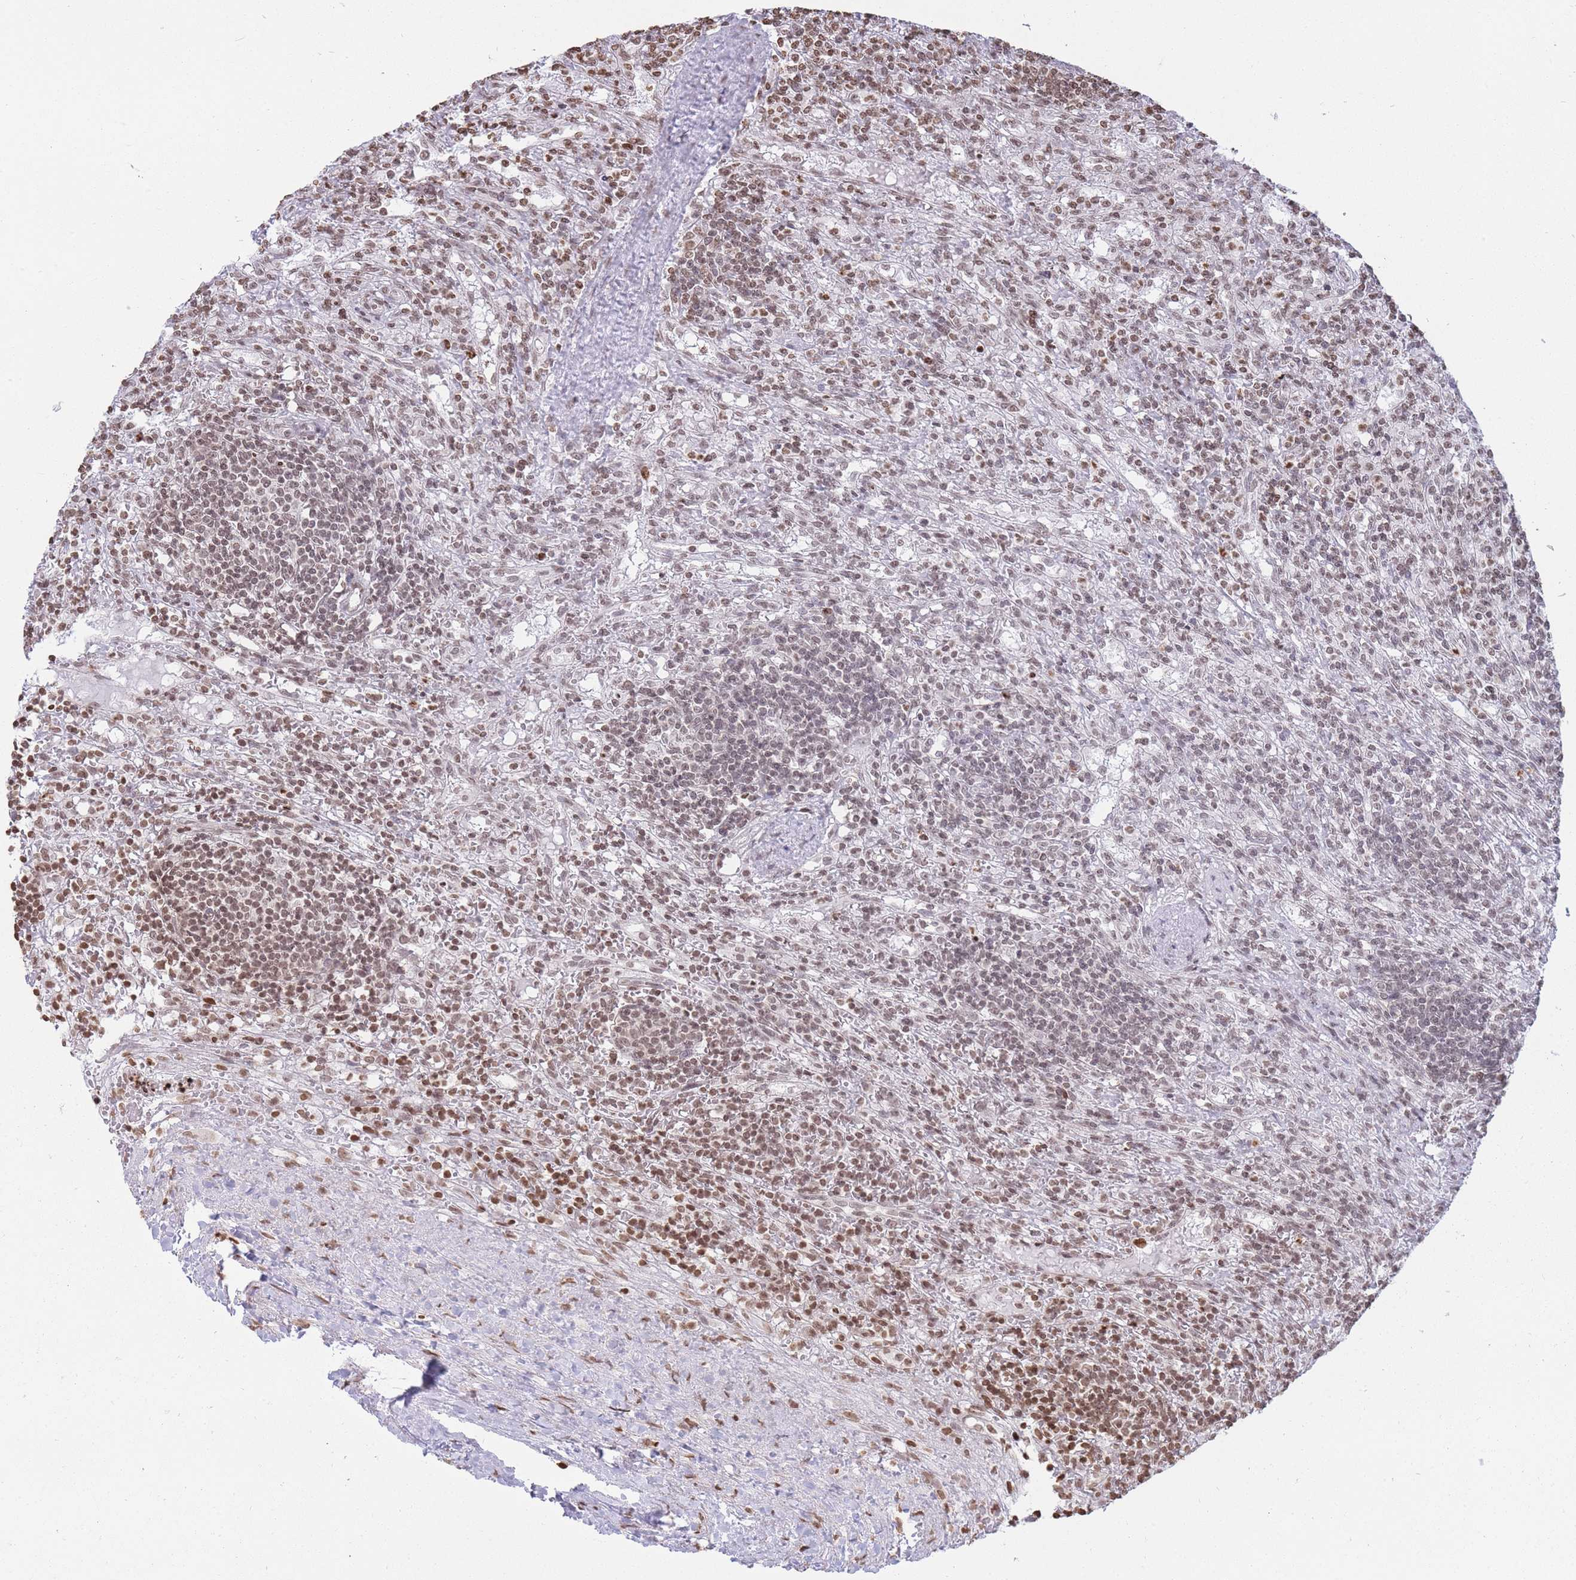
{"staining": {"intensity": "moderate", "quantity": ">75%", "location": "nuclear"}, "tissue": "lymphoma", "cell_type": "Tumor cells", "image_type": "cancer", "snomed": [{"axis": "morphology", "description": "Malignant lymphoma, non-Hodgkin's type, Low grade"}, {"axis": "topography", "description": "Spleen"}], "caption": "Human lymphoma stained for a protein (brown) demonstrates moderate nuclear positive expression in approximately >75% of tumor cells.", "gene": "SHISAL1", "patient": {"sex": "male", "age": 76}}